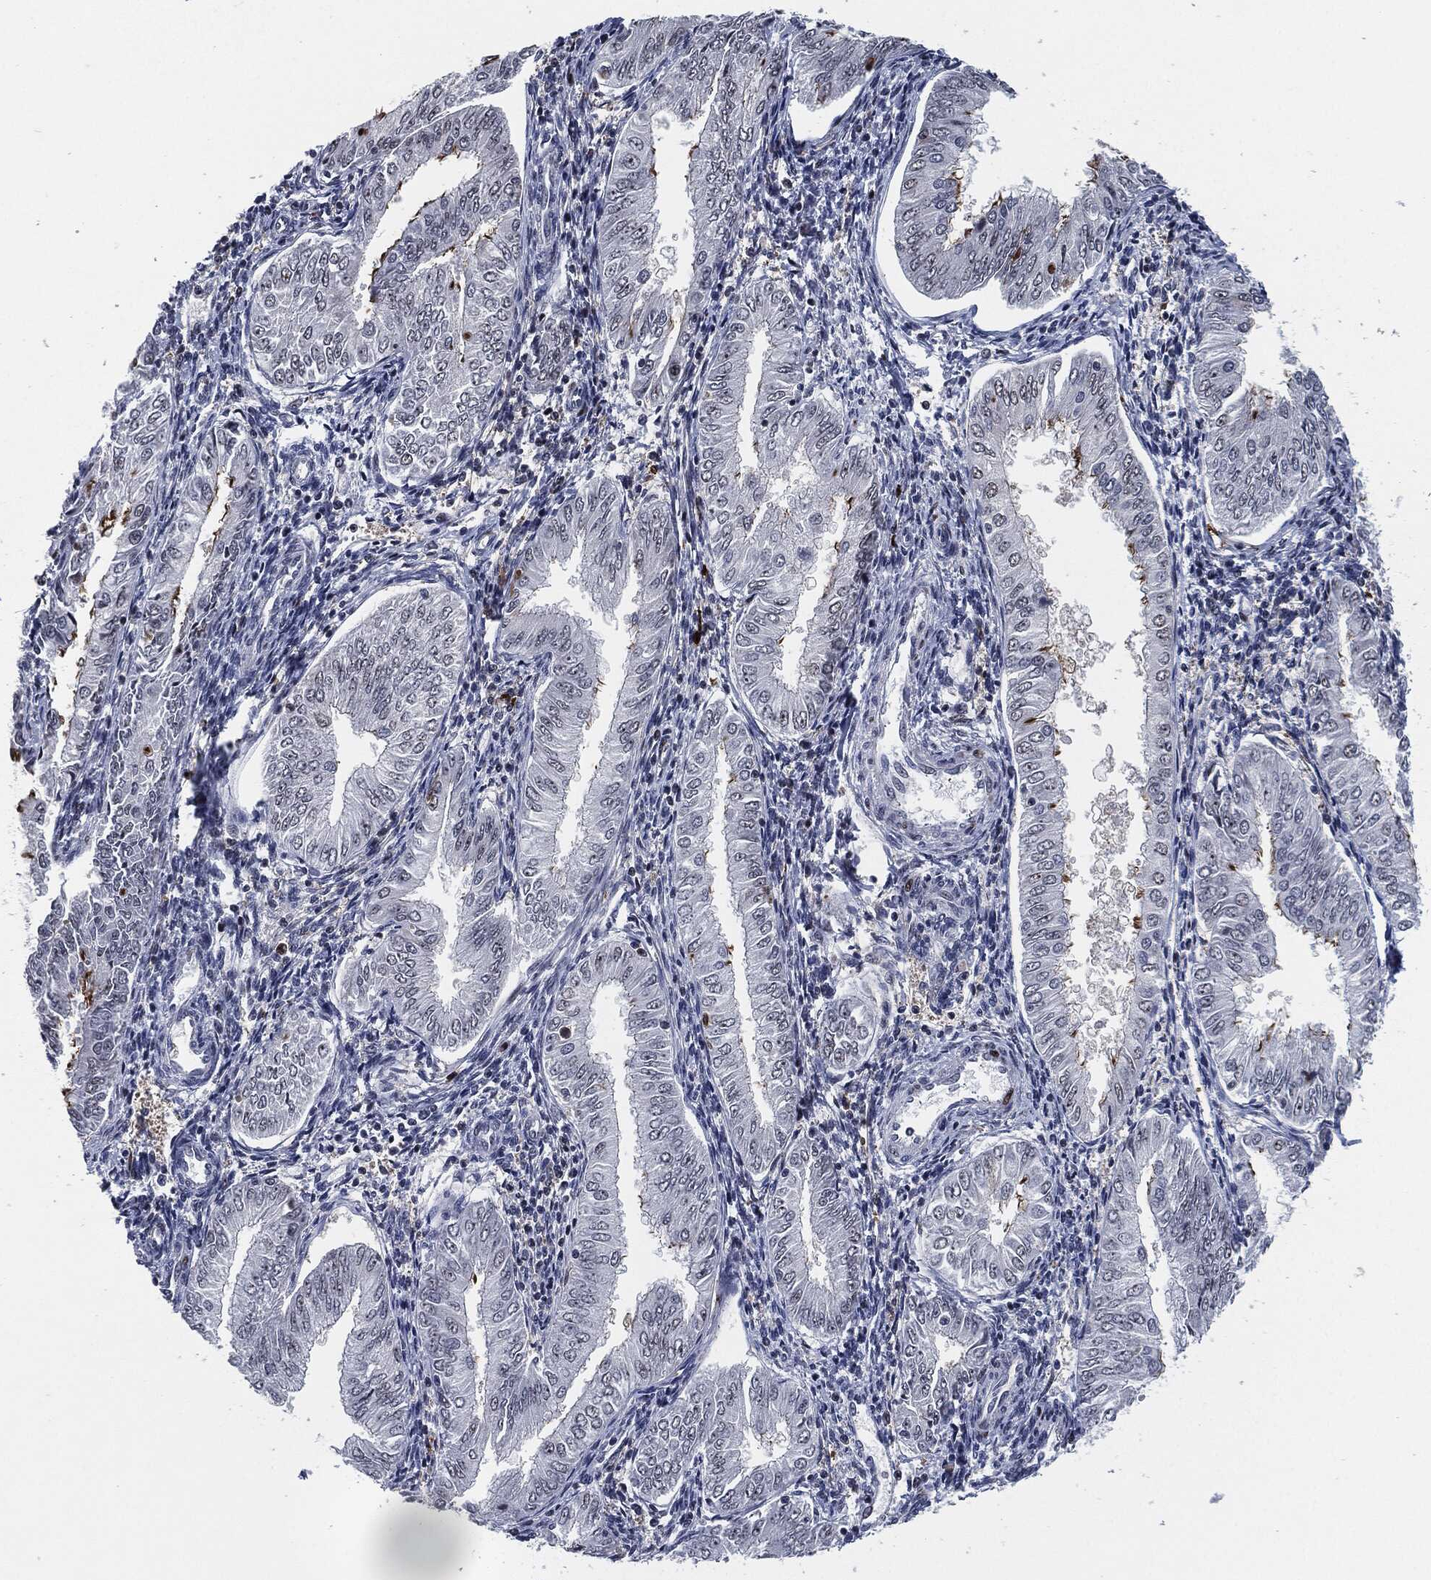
{"staining": {"intensity": "strong", "quantity": "<25%", "location": "cytoplasmic/membranous"}, "tissue": "endometrial cancer", "cell_type": "Tumor cells", "image_type": "cancer", "snomed": [{"axis": "morphology", "description": "Adenocarcinoma, NOS"}, {"axis": "topography", "description": "Endometrium"}], "caption": "Immunohistochemistry (DAB (3,3'-diaminobenzidine)) staining of endometrial cancer (adenocarcinoma) reveals strong cytoplasmic/membranous protein staining in about <25% of tumor cells.", "gene": "AKT2", "patient": {"sex": "female", "age": 53}}